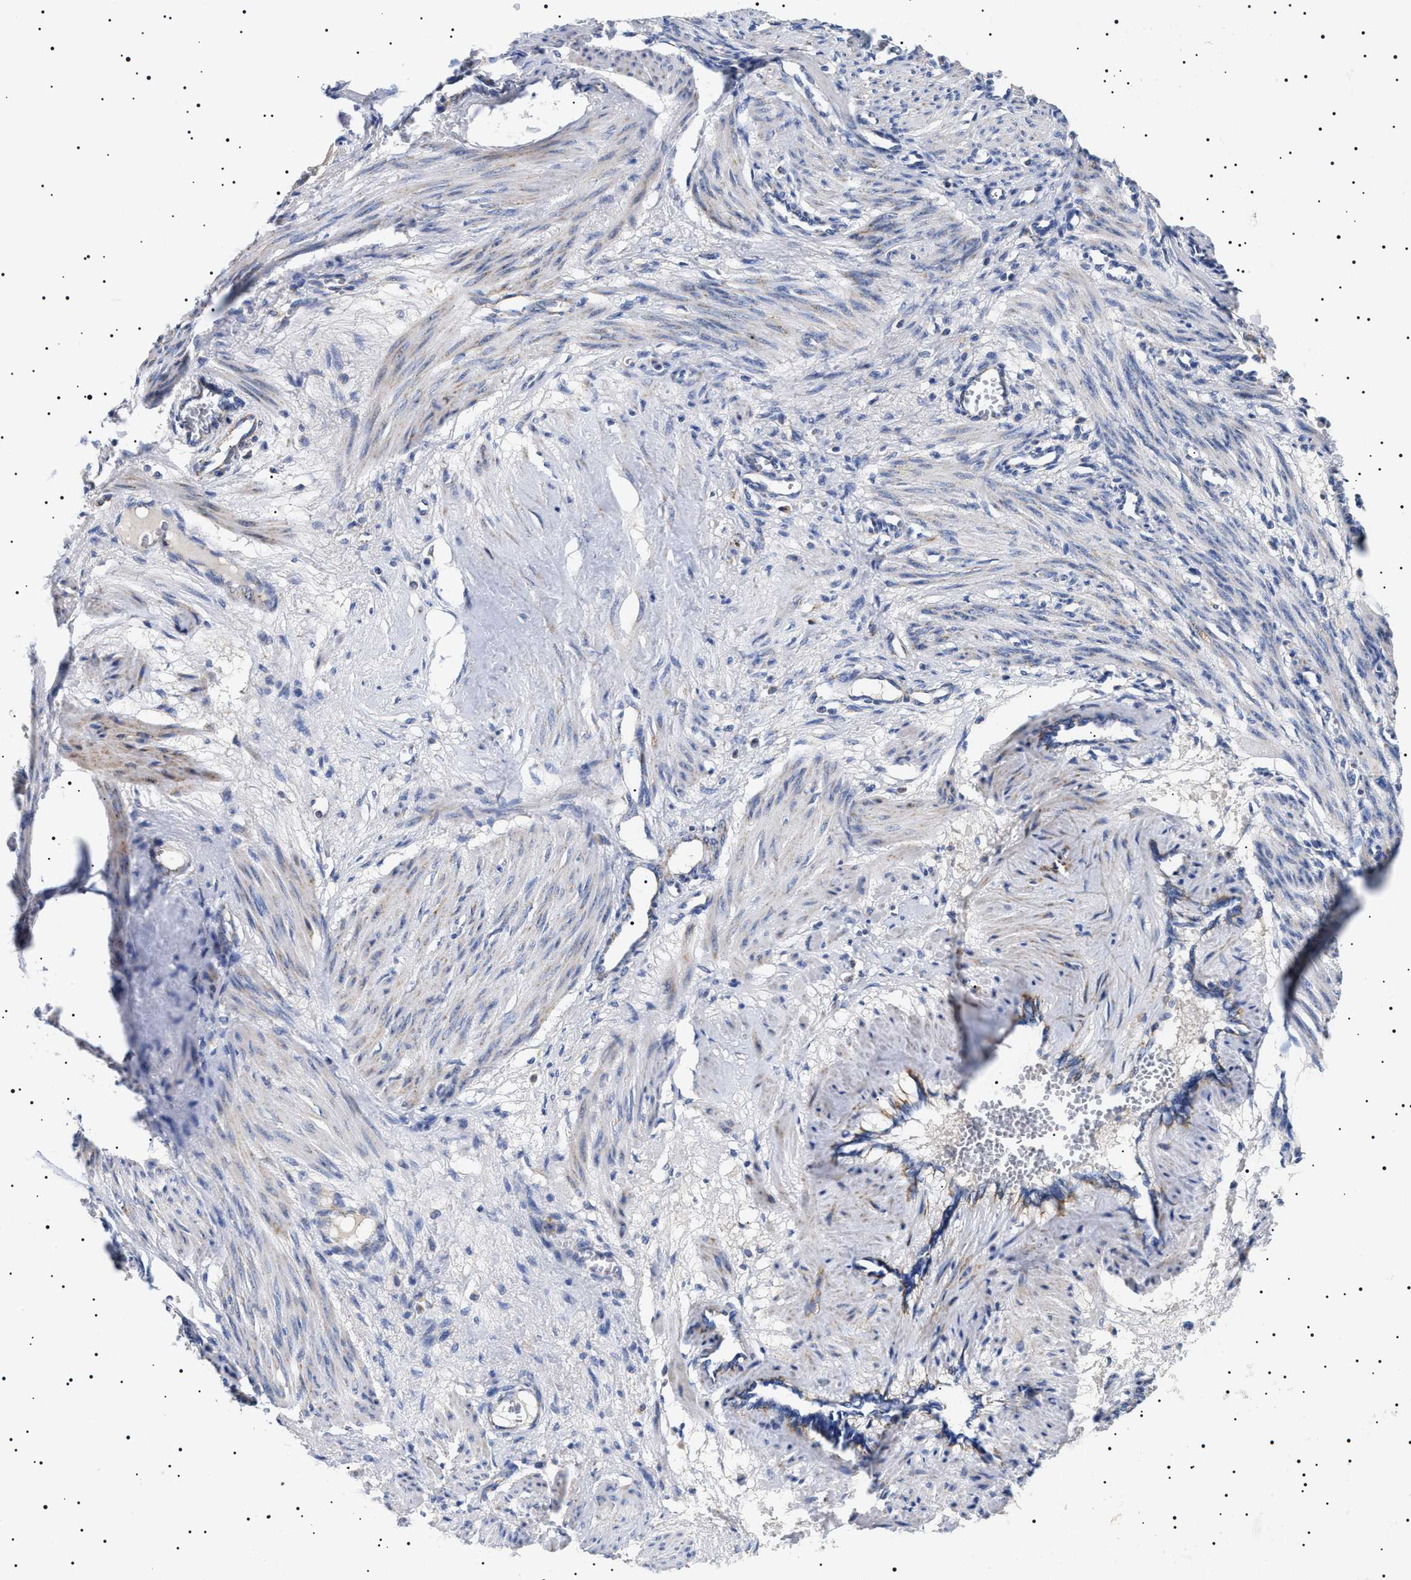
{"staining": {"intensity": "negative", "quantity": "none", "location": "none"}, "tissue": "smooth muscle", "cell_type": "Smooth muscle cells", "image_type": "normal", "snomed": [{"axis": "morphology", "description": "Normal tissue, NOS"}, {"axis": "topography", "description": "Endometrium"}], "caption": "Smooth muscle stained for a protein using IHC displays no expression smooth muscle cells.", "gene": "CHRDL2", "patient": {"sex": "female", "age": 33}}